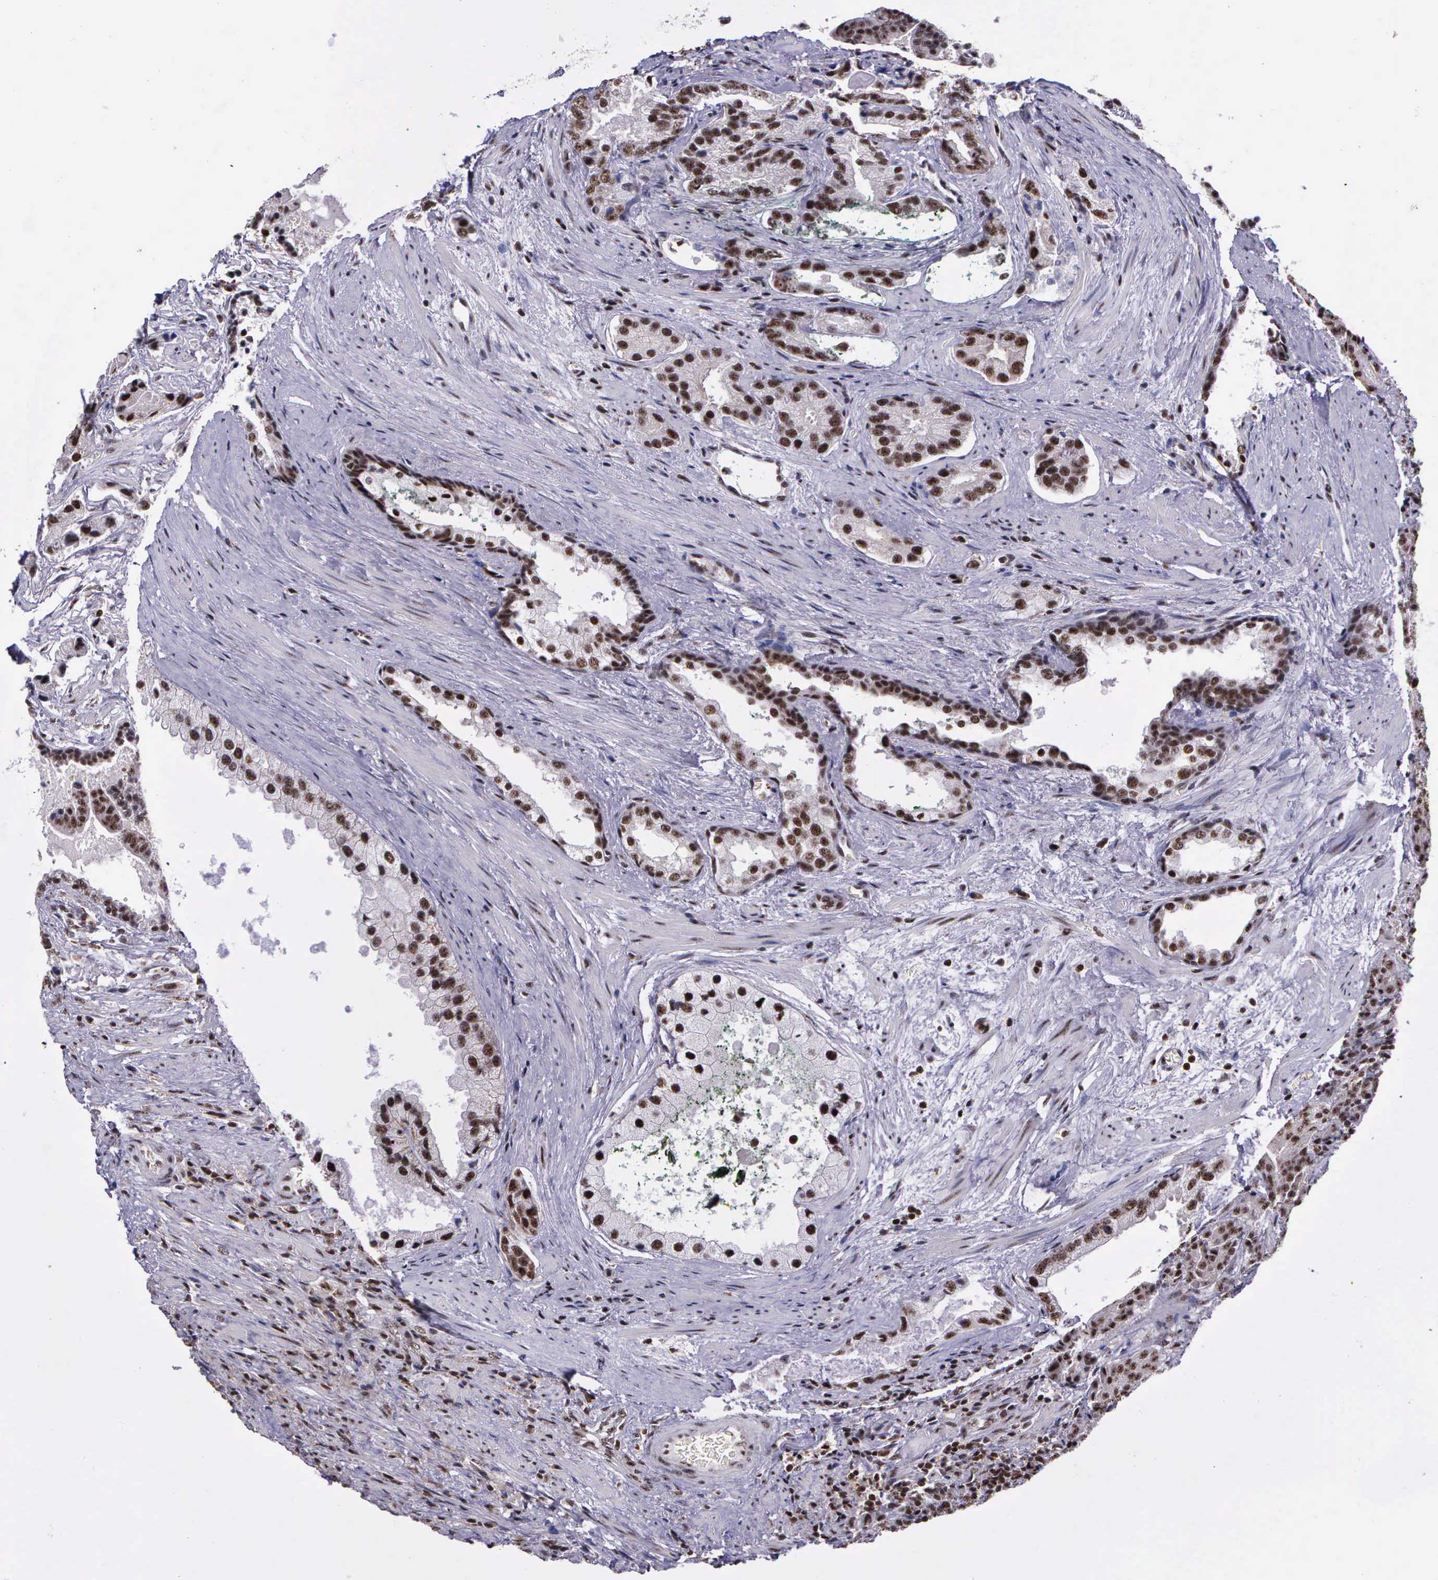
{"staining": {"intensity": "moderate", "quantity": ">75%", "location": "nuclear"}, "tissue": "prostate cancer", "cell_type": "Tumor cells", "image_type": "cancer", "snomed": [{"axis": "morphology", "description": "Adenocarcinoma, Medium grade"}, {"axis": "topography", "description": "Prostate"}], "caption": "Immunohistochemical staining of human prostate medium-grade adenocarcinoma displays medium levels of moderate nuclear expression in about >75% of tumor cells.", "gene": "FAM47A", "patient": {"sex": "male", "age": 70}}